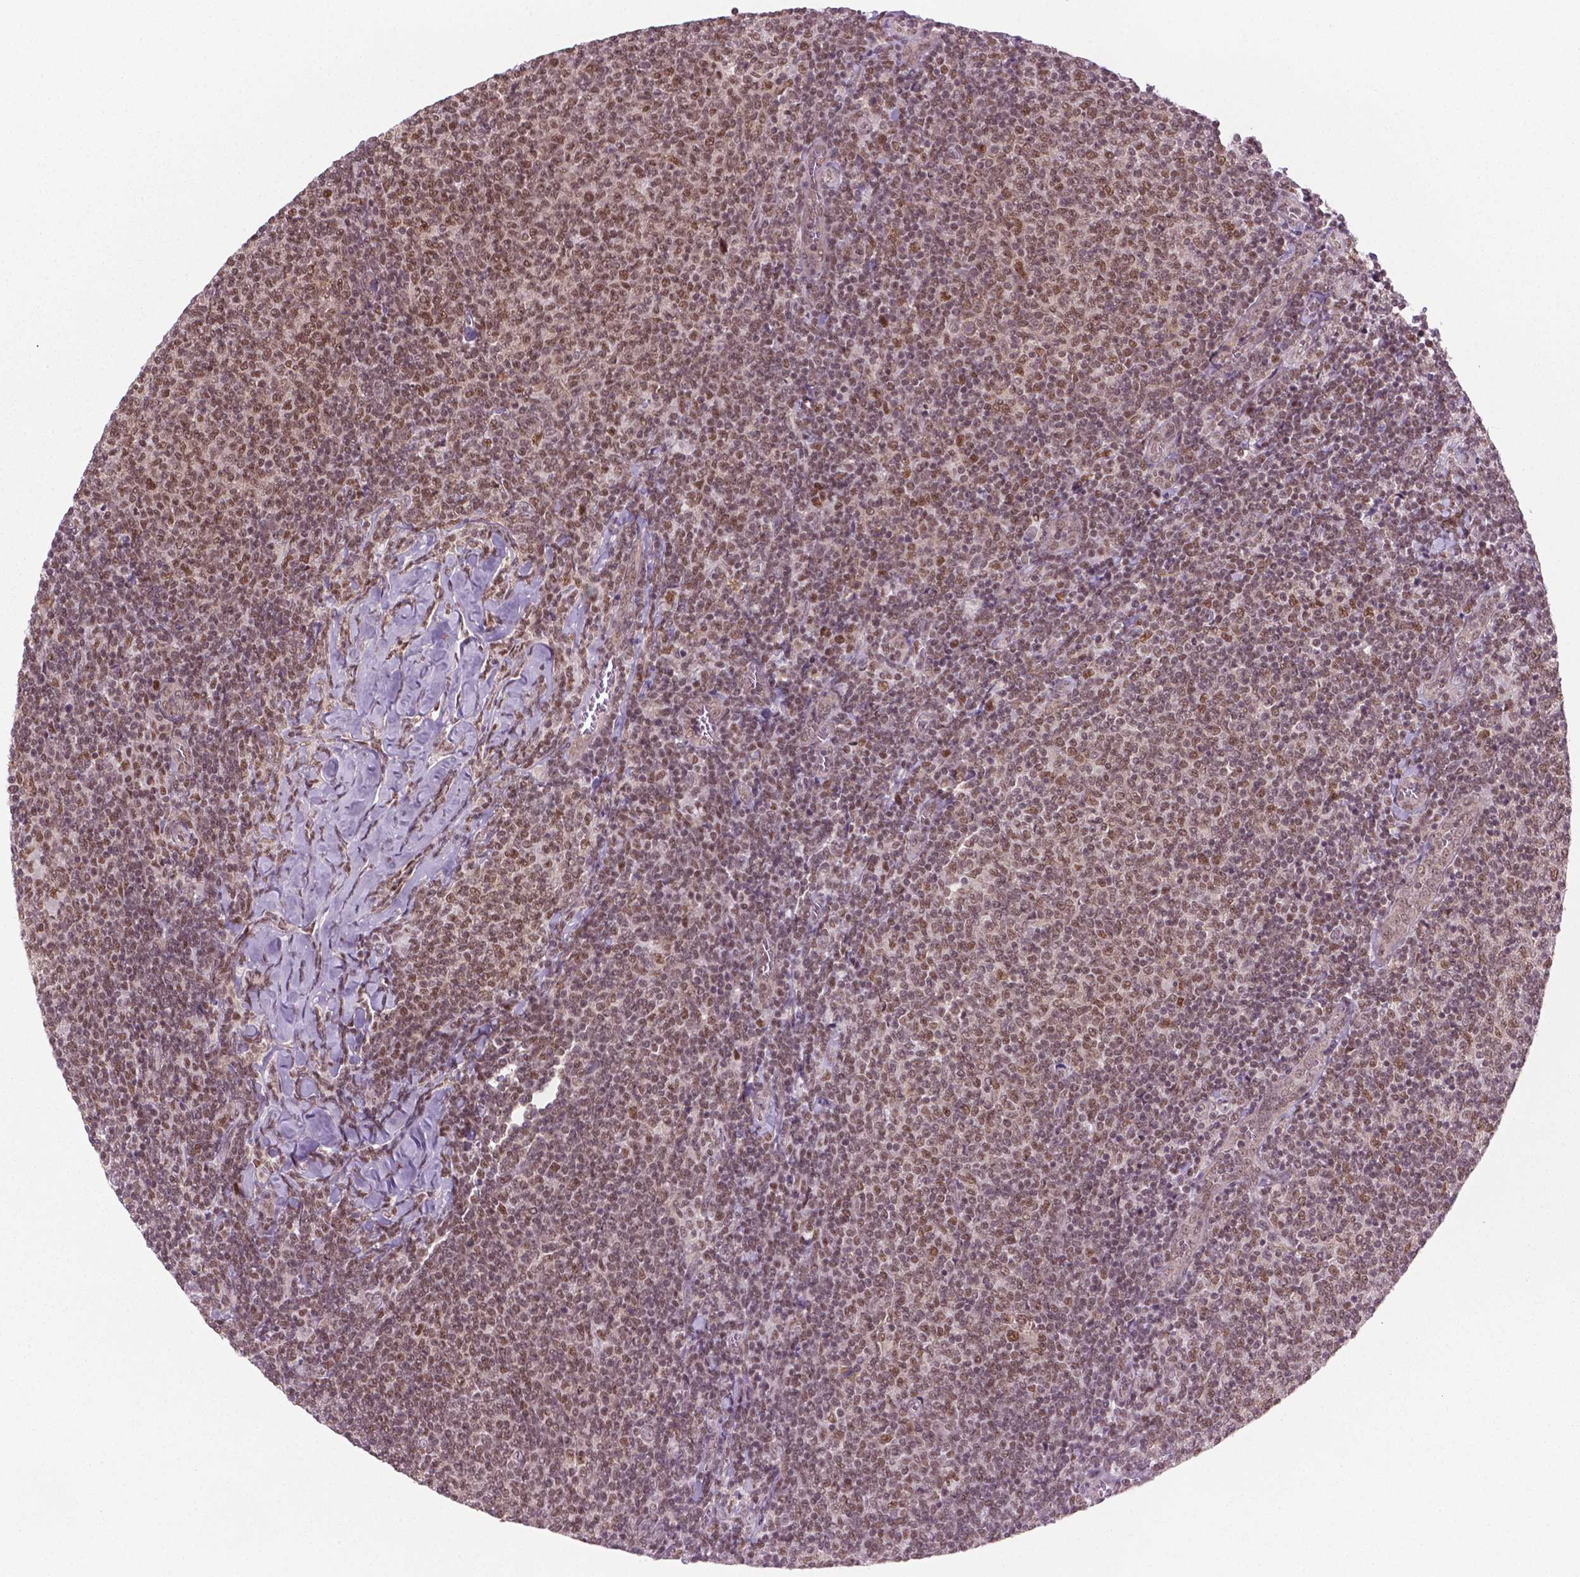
{"staining": {"intensity": "moderate", "quantity": ">75%", "location": "nuclear"}, "tissue": "lymphoma", "cell_type": "Tumor cells", "image_type": "cancer", "snomed": [{"axis": "morphology", "description": "Malignant lymphoma, non-Hodgkin's type, Low grade"}, {"axis": "topography", "description": "Lymph node"}], "caption": "A photomicrograph of malignant lymphoma, non-Hodgkin's type (low-grade) stained for a protein reveals moderate nuclear brown staining in tumor cells.", "gene": "PHAX", "patient": {"sex": "male", "age": 52}}